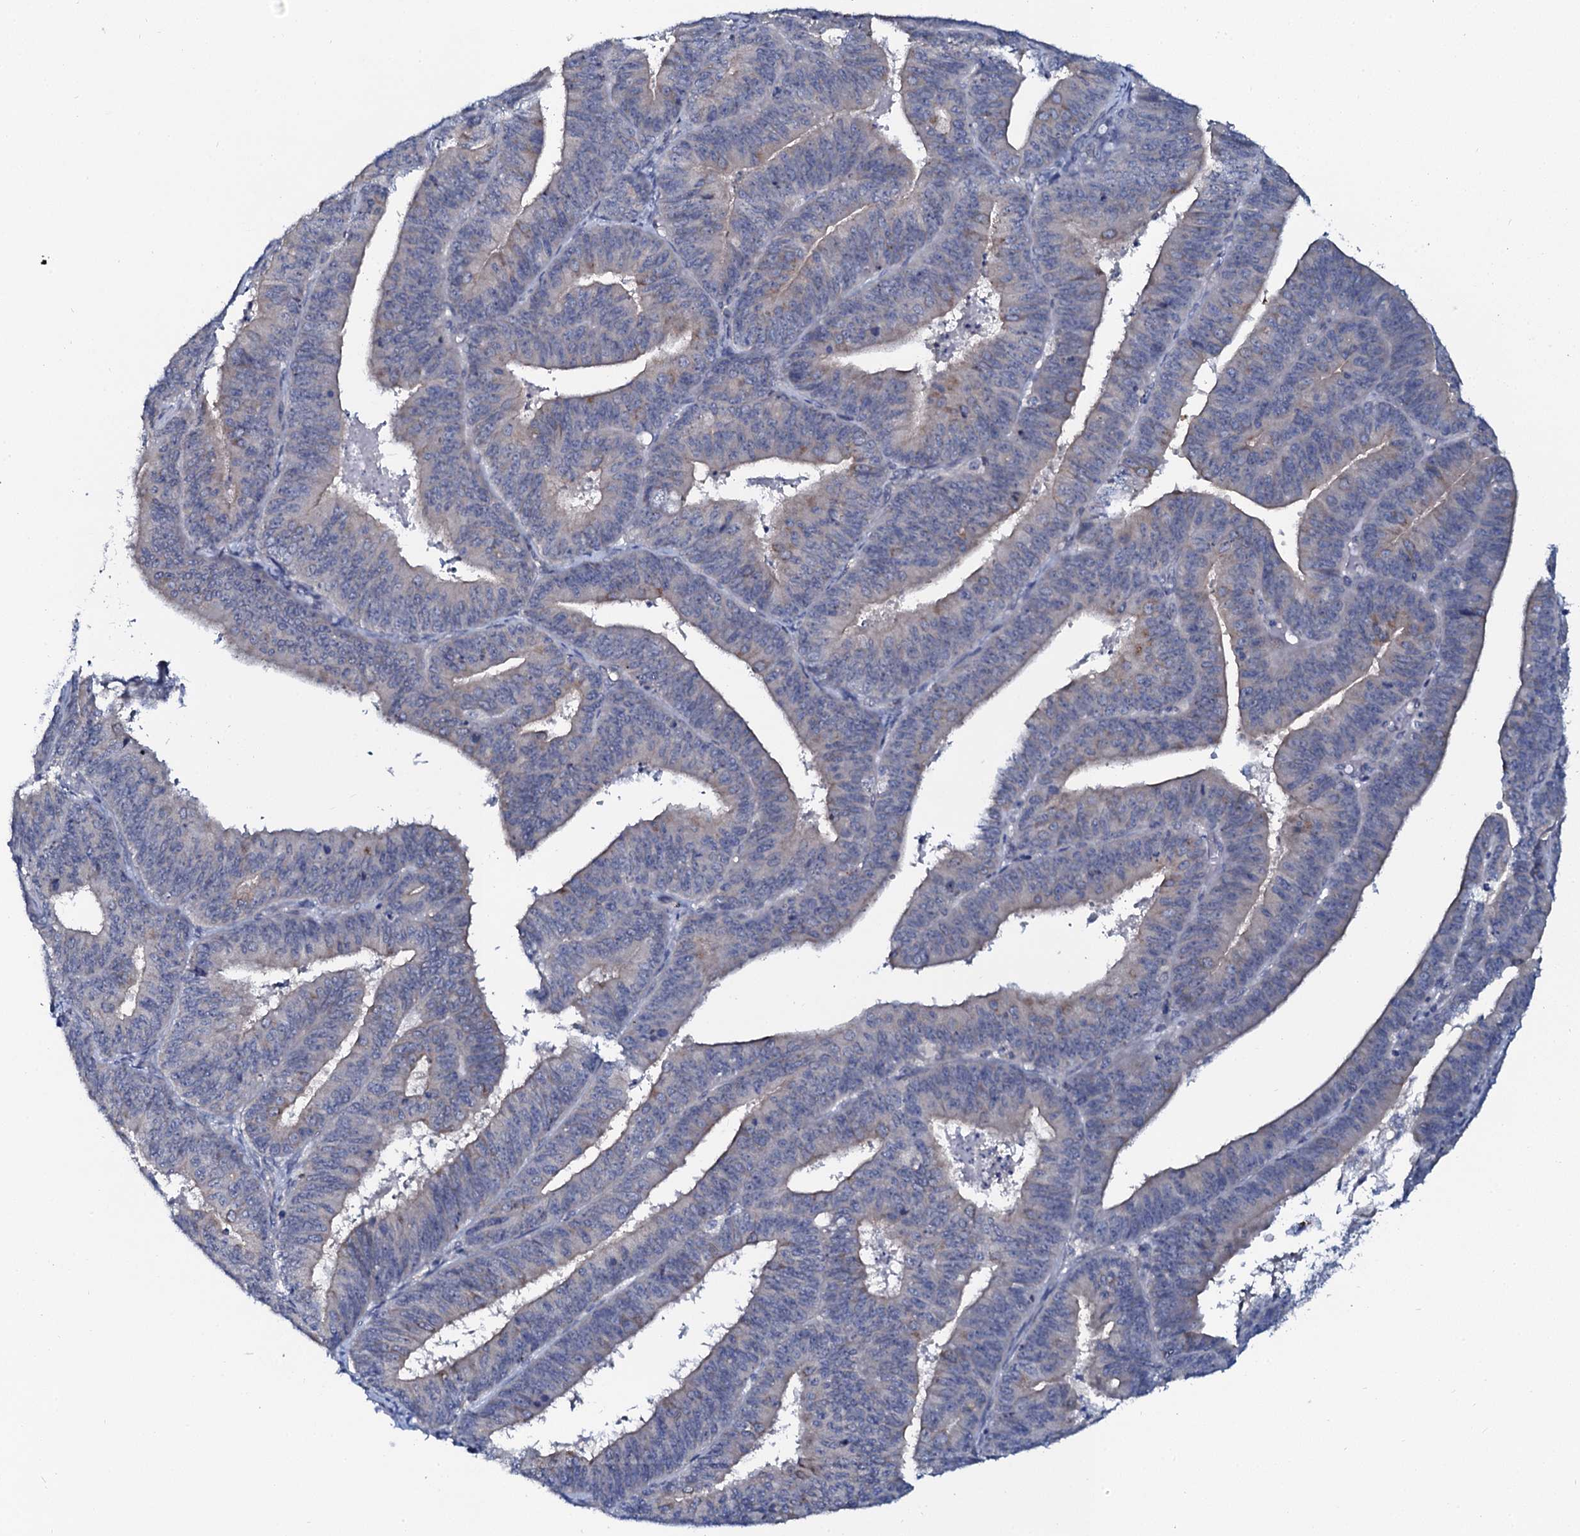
{"staining": {"intensity": "negative", "quantity": "none", "location": "none"}, "tissue": "endometrial cancer", "cell_type": "Tumor cells", "image_type": "cancer", "snomed": [{"axis": "morphology", "description": "Adenocarcinoma, NOS"}, {"axis": "topography", "description": "Endometrium"}], "caption": "IHC micrograph of endometrial adenocarcinoma stained for a protein (brown), which displays no staining in tumor cells.", "gene": "C10orf88", "patient": {"sex": "female", "age": 73}}